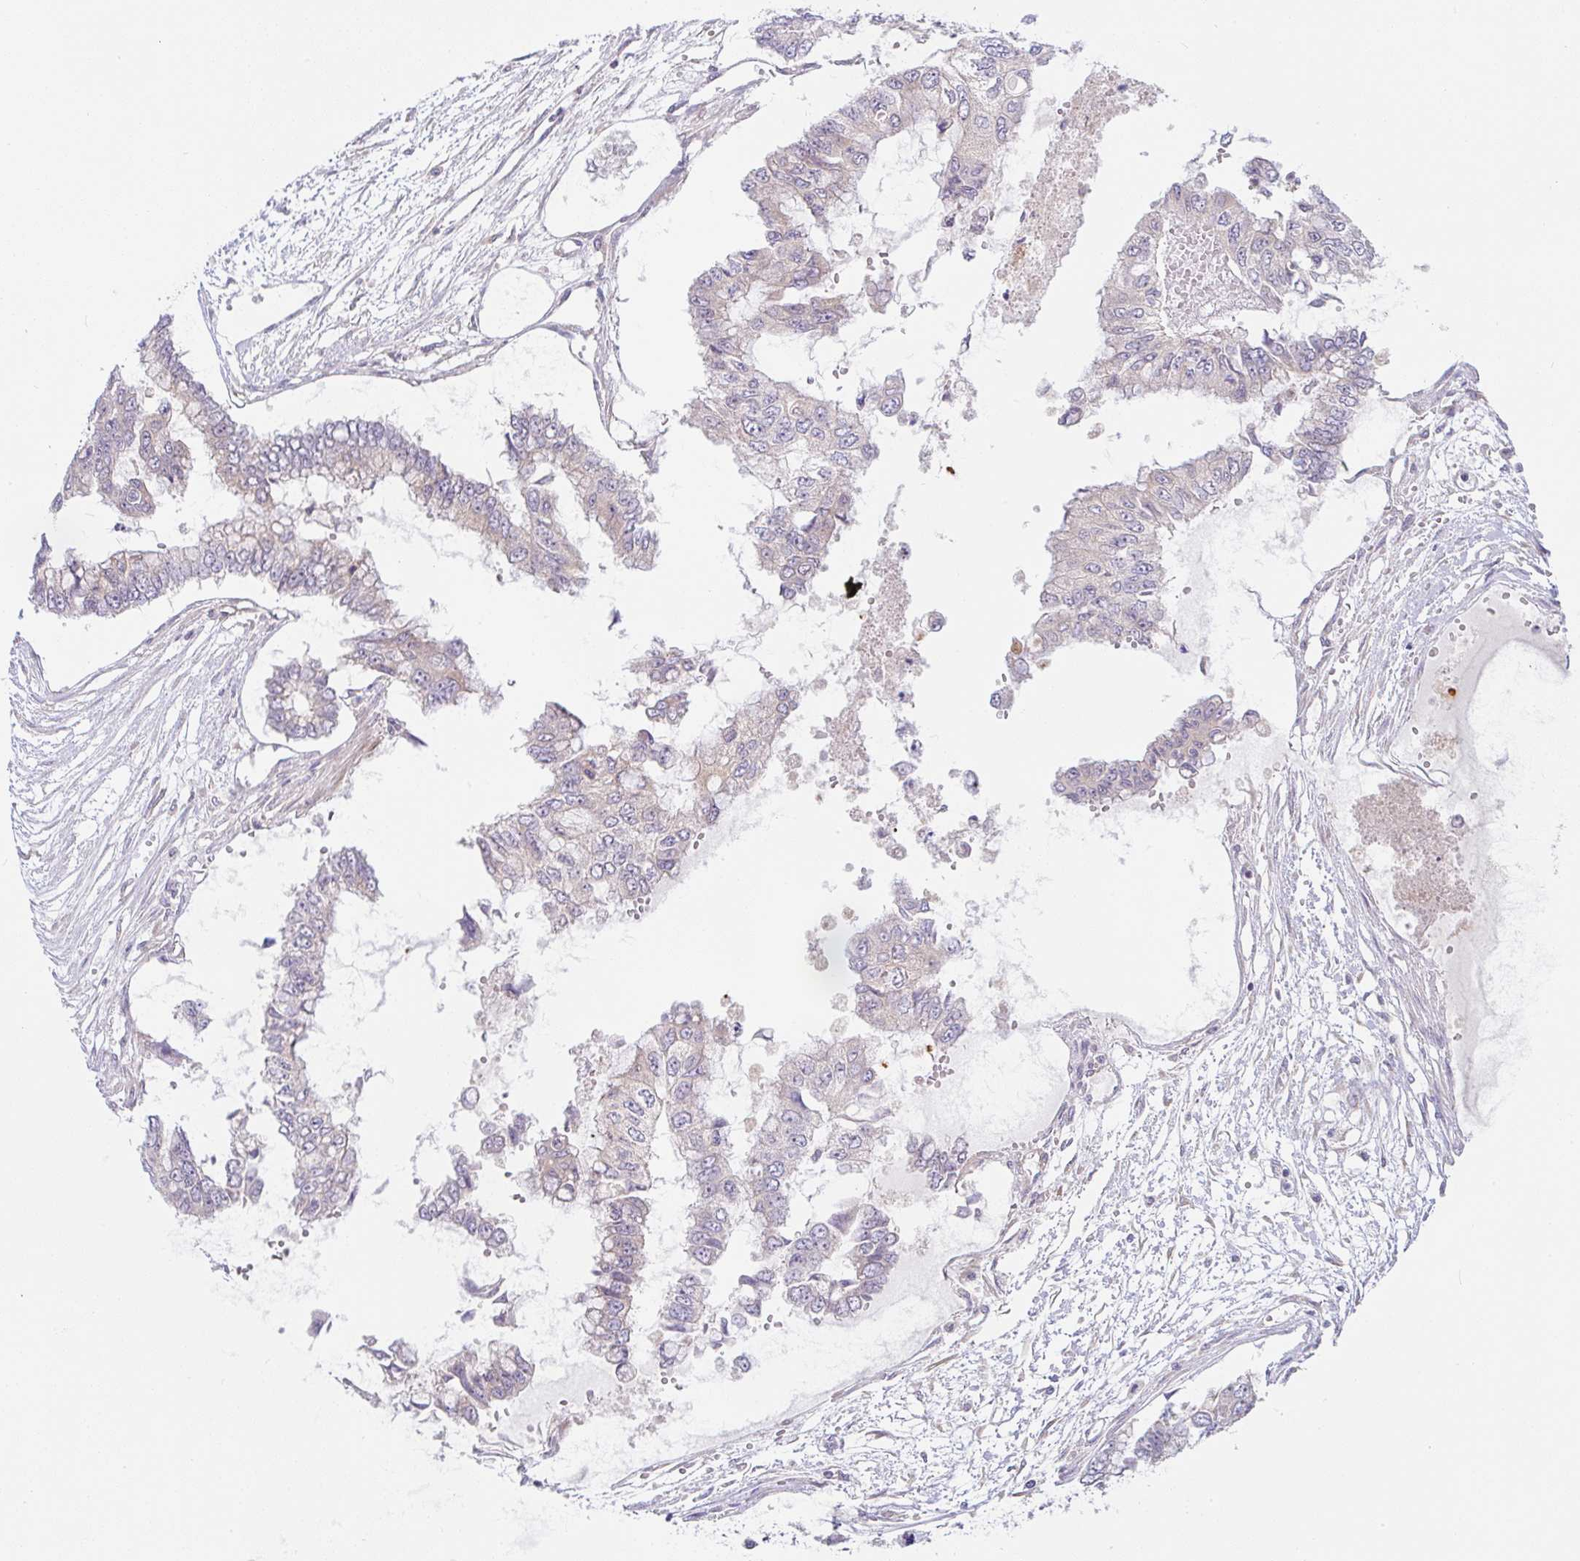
{"staining": {"intensity": "weak", "quantity": "<25%", "location": "cytoplasmic/membranous"}, "tissue": "ovarian cancer", "cell_type": "Tumor cells", "image_type": "cancer", "snomed": [{"axis": "morphology", "description": "Cystadenocarcinoma, mucinous, NOS"}, {"axis": "topography", "description": "Ovary"}], "caption": "Protein analysis of ovarian cancer (mucinous cystadenocarcinoma) shows no significant expression in tumor cells. (Stains: DAB IHC with hematoxylin counter stain, Microscopy: brightfield microscopy at high magnification).", "gene": "DERL2", "patient": {"sex": "female", "age": 72}}